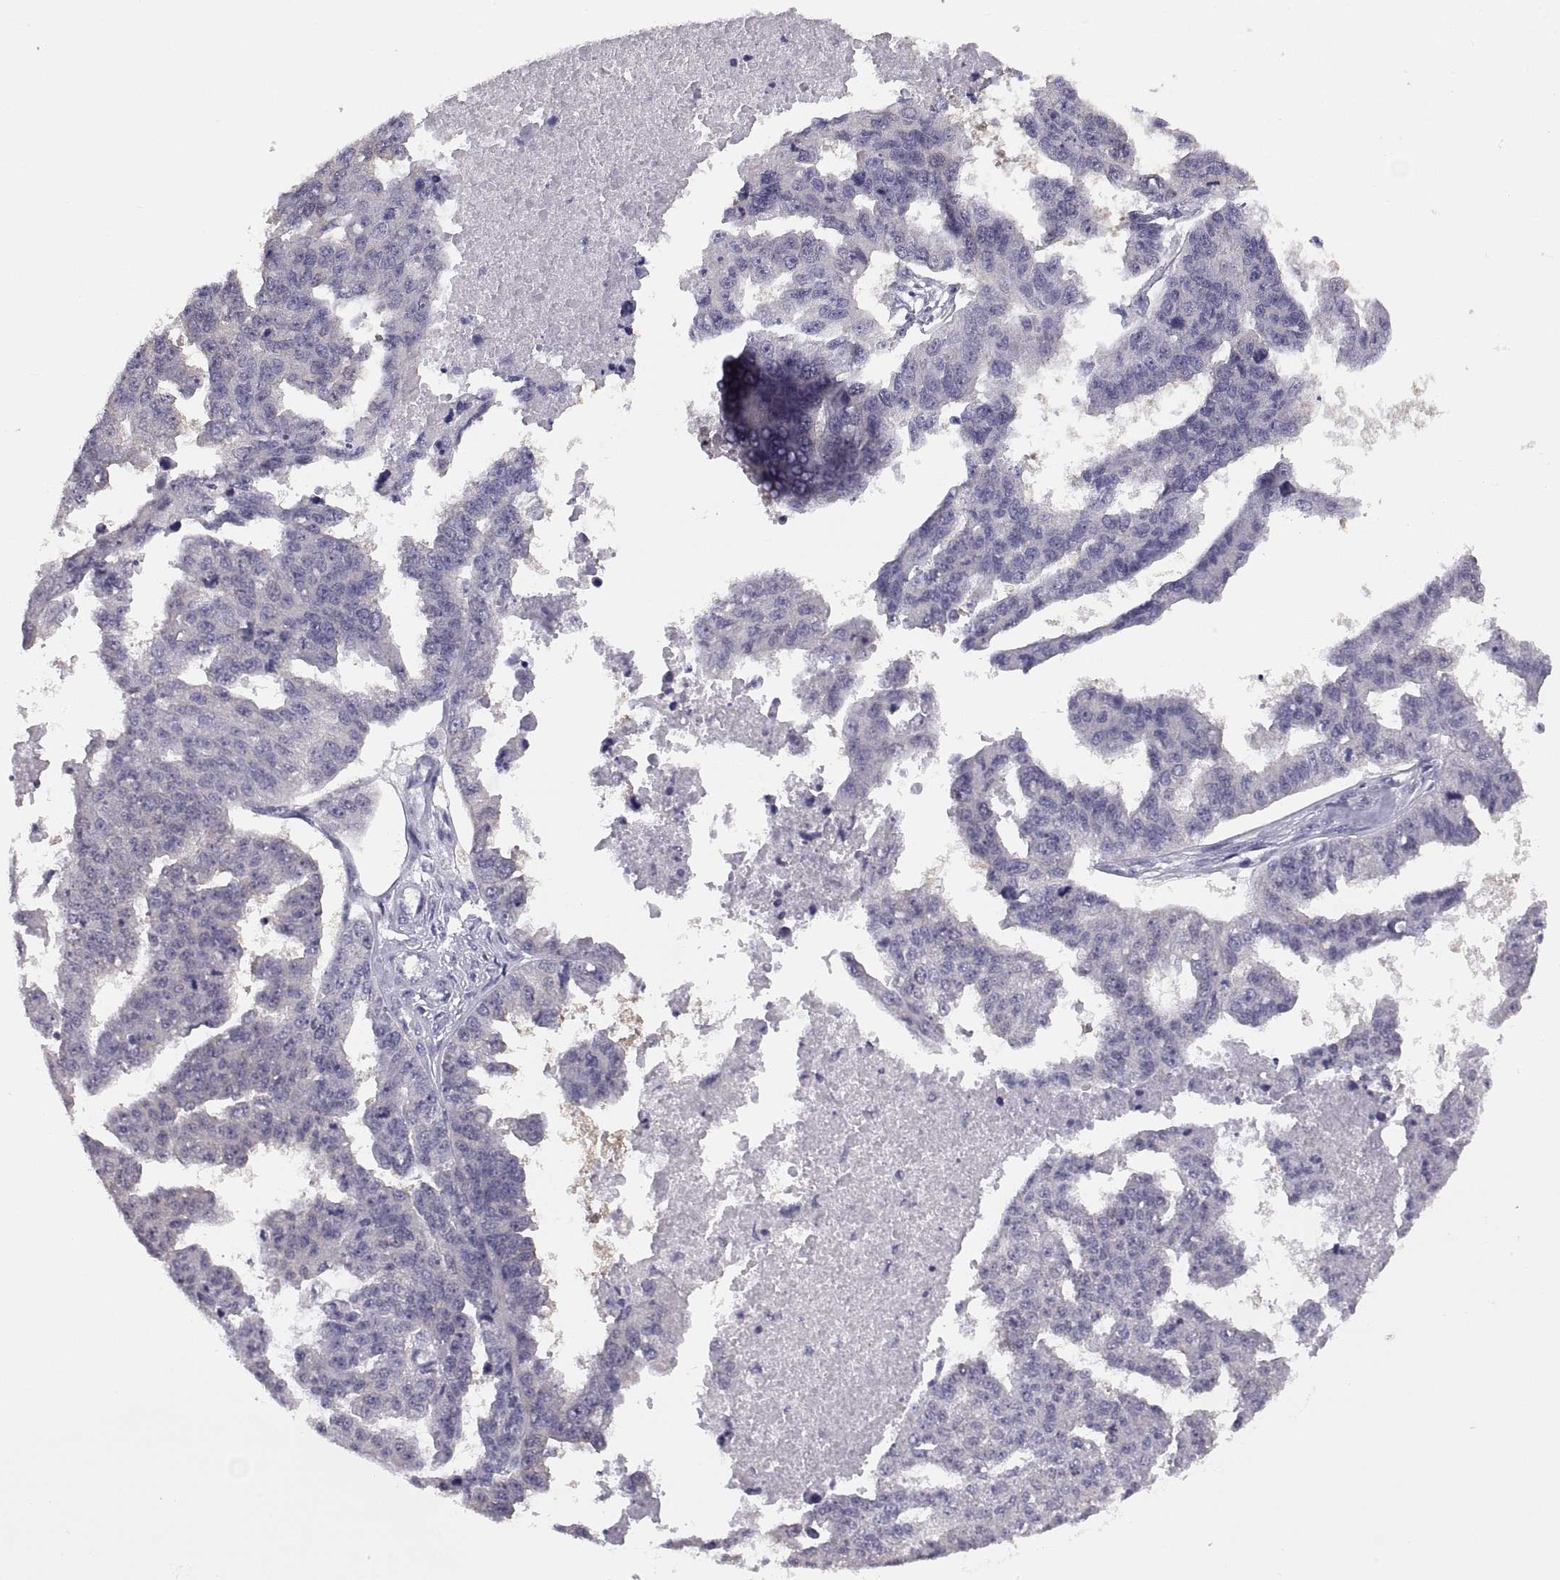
{"staining": {"intensity": "negative", "quantity": "none", "location": "none"}, "tissue": "ovarian cancer", "cell_type": "Tumor cells", "image_type": "cancer", "snomed": [{"axis": "morphology", "description": "Cystadenocarcinoma, serous, NOS"}, {"axis": "topography", "description": "Ovary"}], "caption": "Immunohistochemistry image of human ovarian serous cystadenocarcinoma stained for a protein (brown), which reveals no positivity in tumor cells. (DAB (3,3'-diaminobenzidine) IHC, high magnification).", "gene": "STRC", "patient": {"sex": "female", "age": 58}}